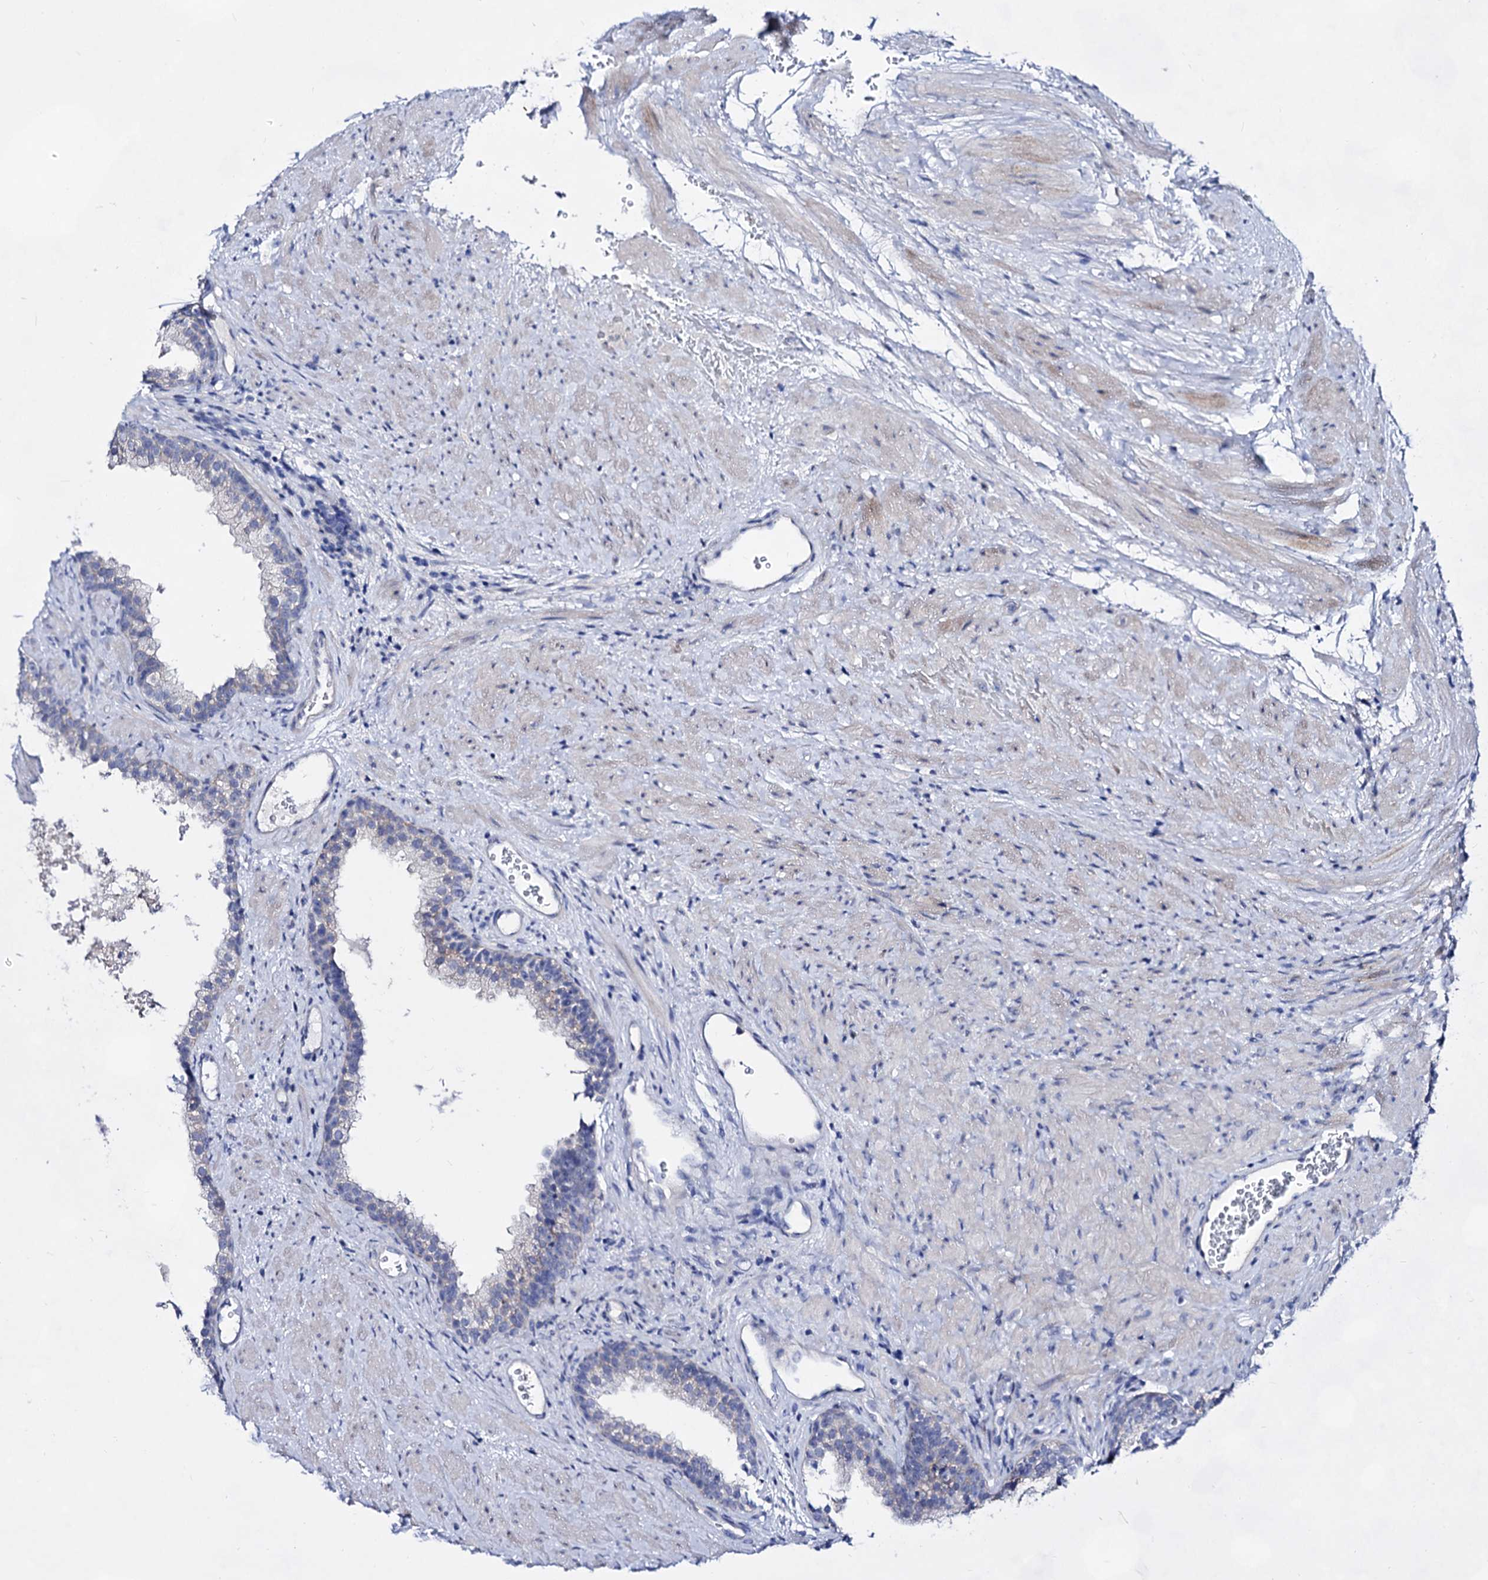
{"staining": {"intensity": "negative", "quantity": "none", "location": "none"}, "tissue": "prostate", "cell_type": "Glandular cells", "image_type": "normal", "snomed": [{"axis": "morphology", "description": "Normal tissue, NOS"}, {"axis": "topography", "description": "Prostate"}], "caption": "This is a histopathology image of immunohistochemistry staining of benign prostate, which shows no positivity in glandular cells.", "gene": "PLIN1", "patient": {"sex": "male", "age": 76}}